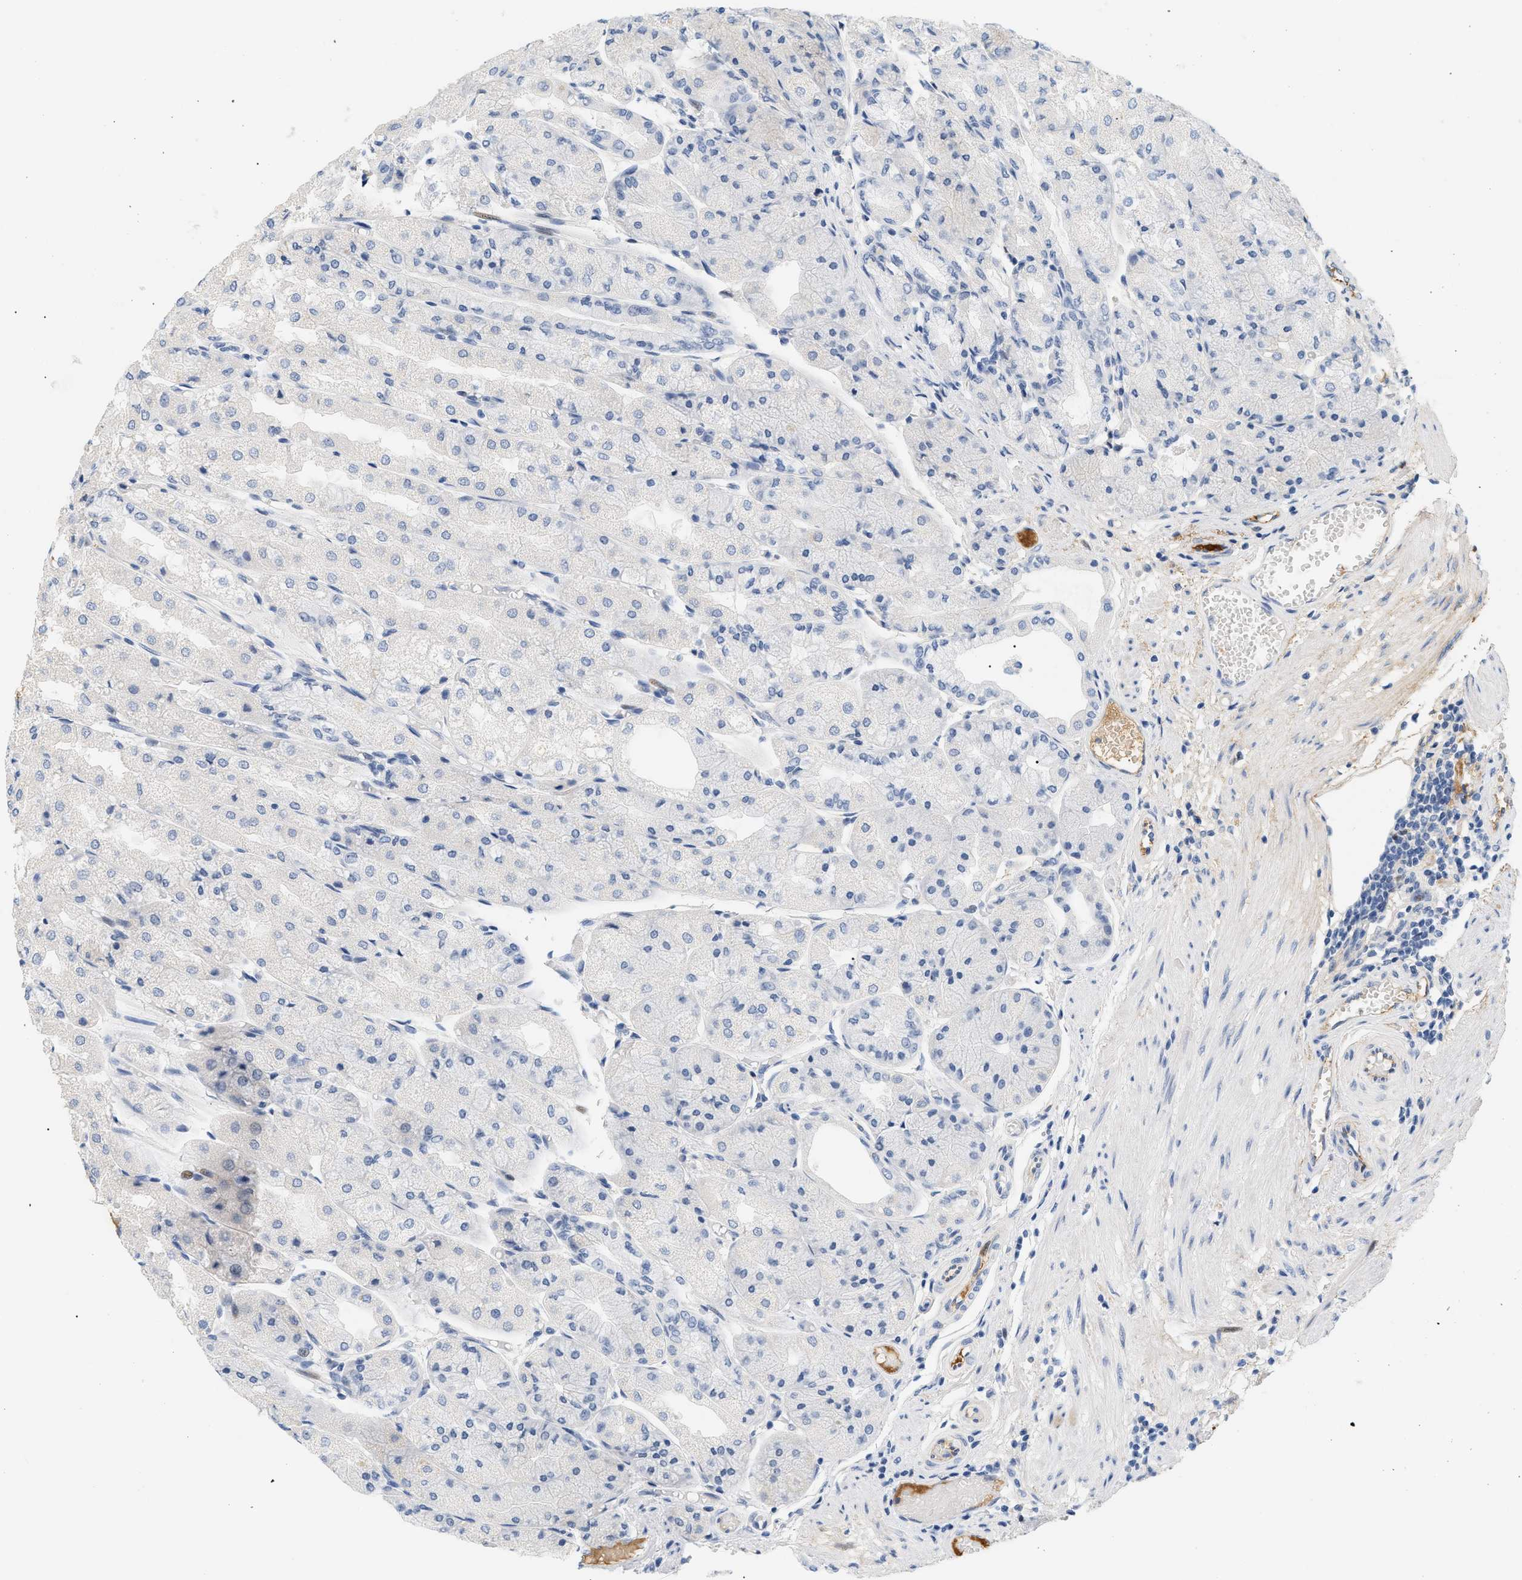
{"staining": {"intensity": "negative", "quantity": "none", "location": "none"}, "tissue": "stomach", "cell_type": "Glandular cells", "image_type": "normal", "snomed": [{"axis": "morphology", "description": "Normal tissue, NOS"}, {"axis": "topography", "description": "Stomach, upper"}], "caption": "This photomicrograph is of normal stomach stained with immunohistochemistry to label a protein in brown with the nuclei are counter-stained blue. There is no positivity in glandular cells. The staining is performed using DAB brown chromogen with nuclei counter-stained in using hematoxylin.", "gene": "CFH", "patient": {"sex": "male", "age": 72}}